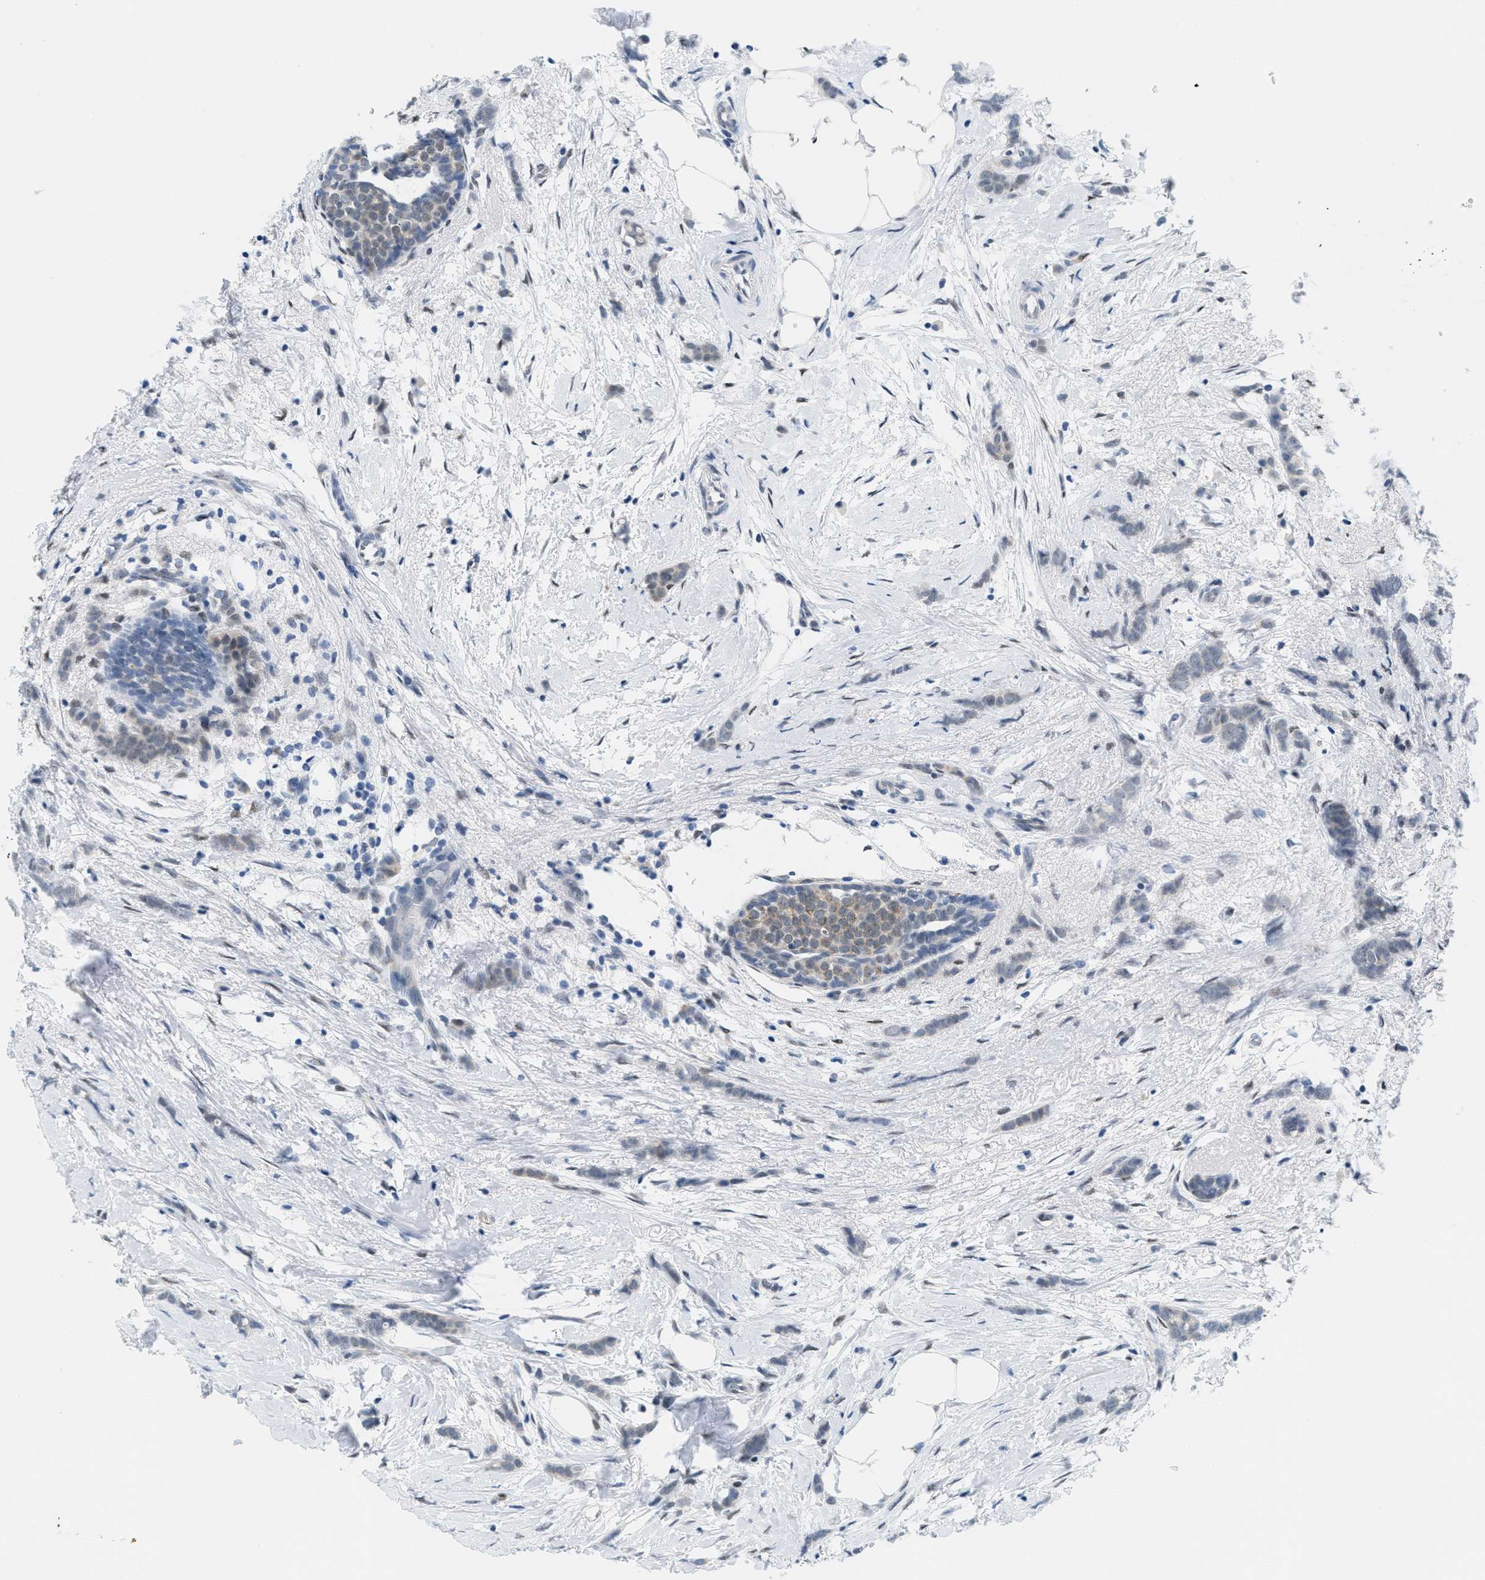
{"staining": {"intensity": "weak", "quantity": "<25%", "location": "cytoplasmic/membranous"}, "tissue": "breast cancer", "cell_type": "Tumor cells", "image_type": "cancer", "snomed": [{"axis": "morphology", "description": "Lobular carcinoma, in situ"}, {"axis": "morphology", "description": "Lobular carcinoma"}, {"axis": "topography", "description": "Breast"}], "caption": "Photomicrograph shows no significant protein staining in tumor cells of breast cancer (lobular carcinoma in situ).", "gene": "HS3ST2", "patient": {"sex": "female", "age": 41}}